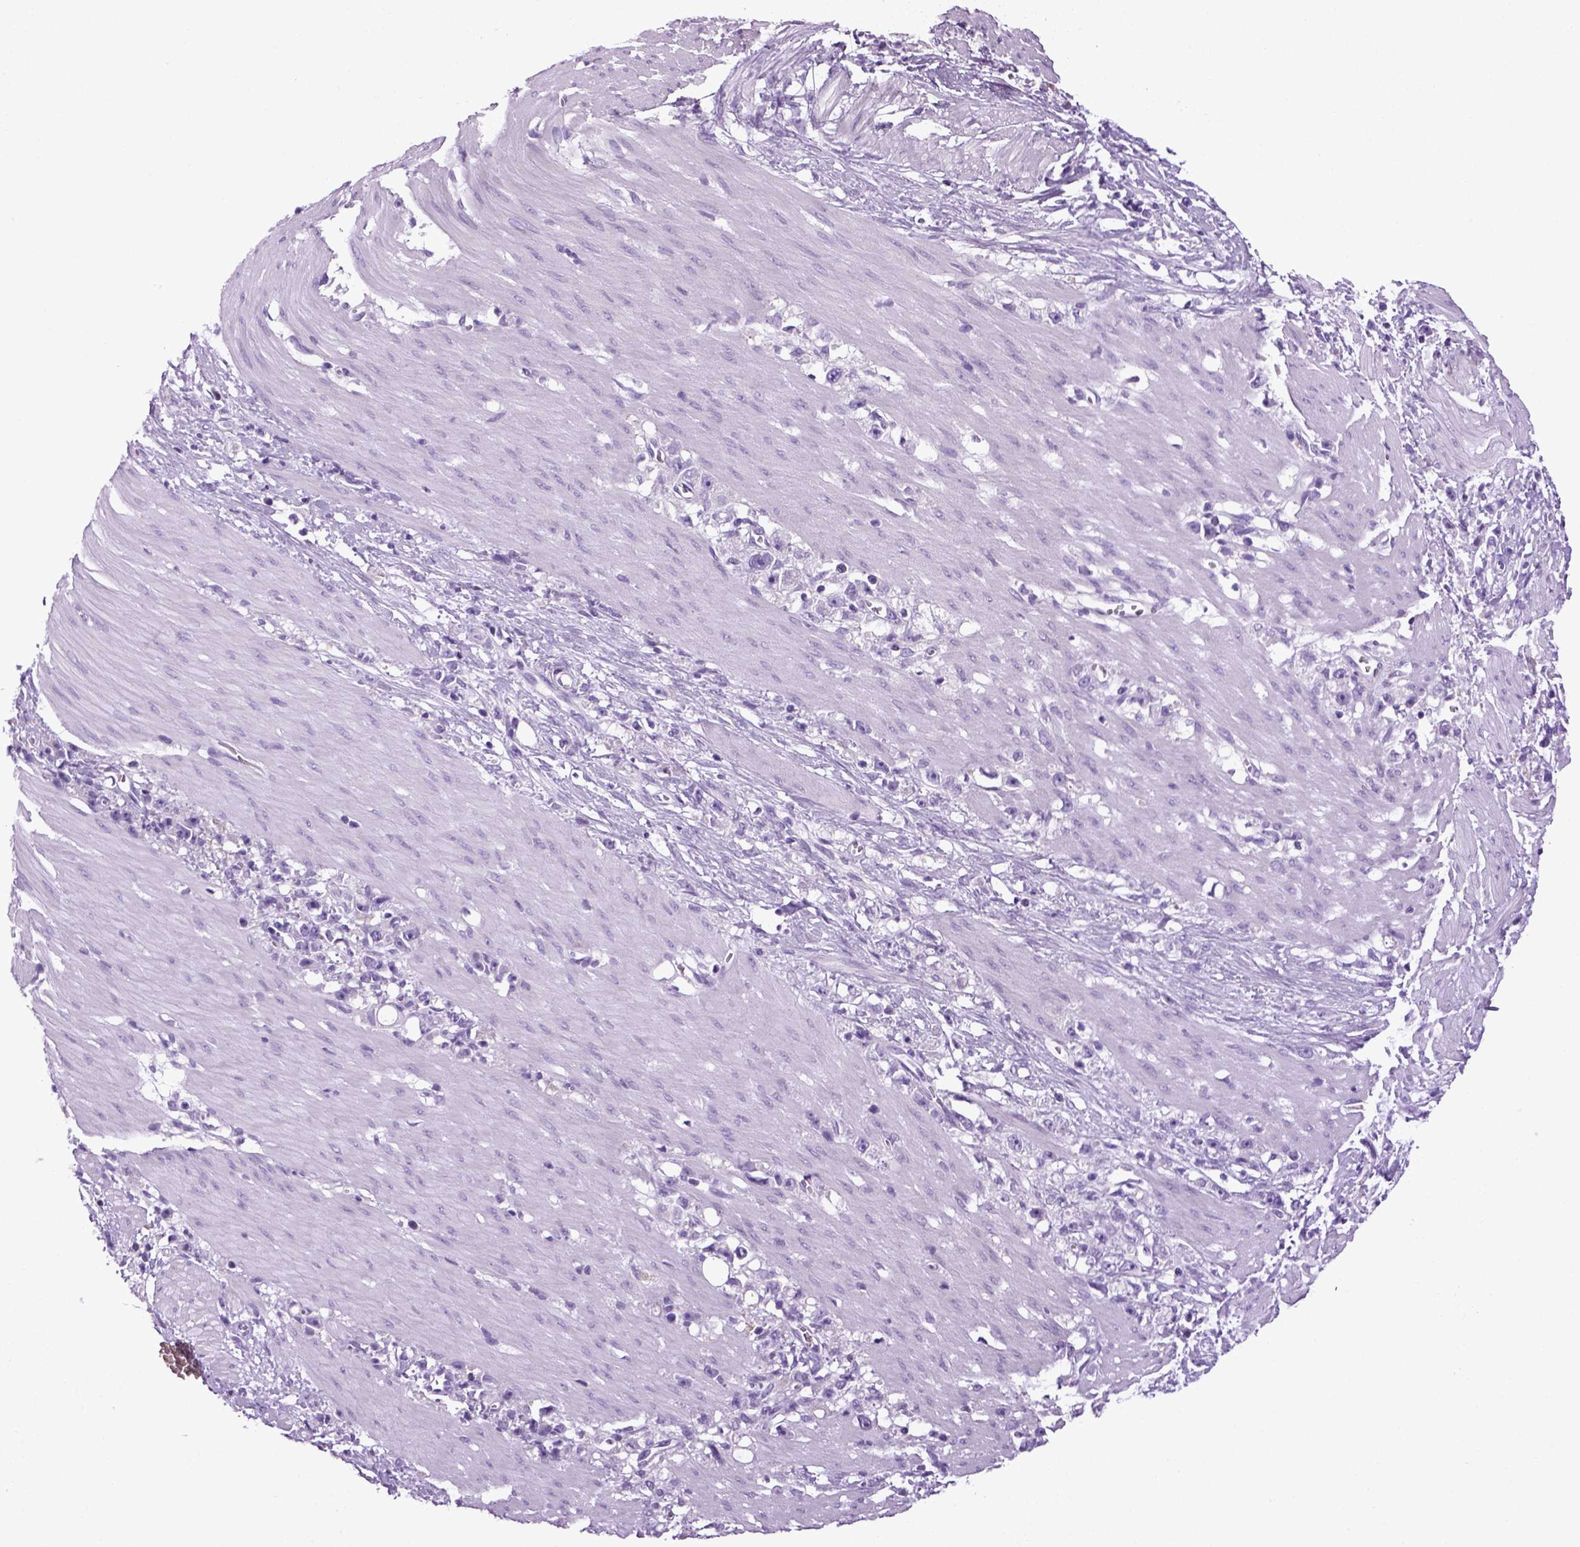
{"staining": {"intensity": "negative", "quantity": "none", "location": "none"}, "tissue": "stomach cancer", "cell_type": "Tumor cells", "image_type": "cancer", "snomed": [{"axis": "morphology", "description": "Adenocarcinoma, NOS"}, {"axis": "topography", "description": "Stomach"}], "caption": "A photomicrograph of adenocarcinoma (stomach) stained for a protein shows no brown staining in tumor cells. Brightfield microscopy of immunohistochemistry stained with DAB (brown) and hematoxylin (blue), captured at high magnification.", "gene": "HMCN2", "patient": {"sex": "female", "age": 59}}